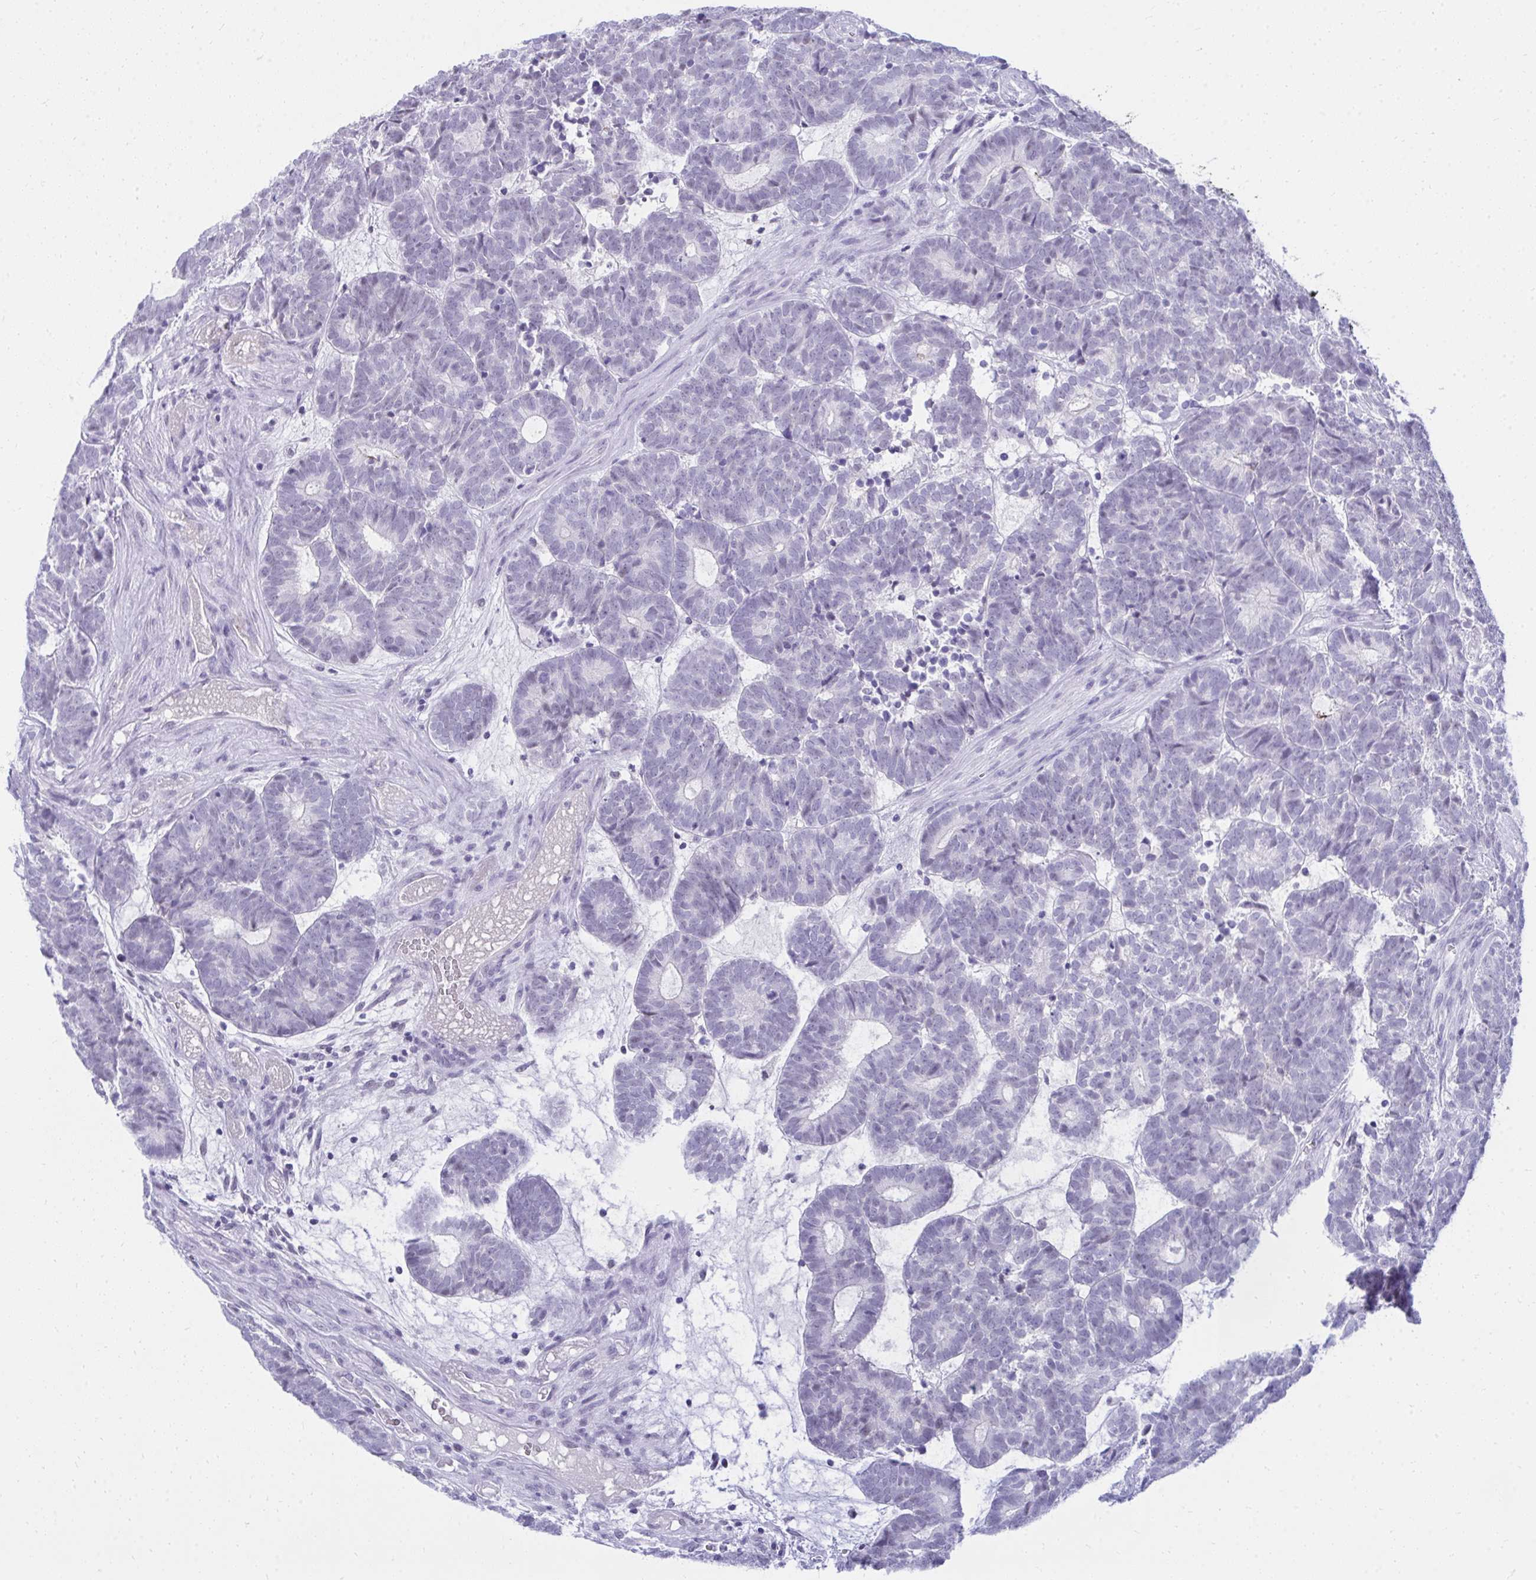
{"staining": {"intensity": "negative", "quantity": "none", "location": "none"}, "tissue": "head and neck cancer", "cell_type": "Tumor cells", "image_type": "cancer", "snomed": [{"axis": "morphology", "description": "Adenocarcinoma, NOS"}, {"axis": "topography", "description": "Head-Neck"}], "caption": "This histopathology image is of head and neck cancer (adenocarcinoma) stained with immunohistochemistry to label a protein in brown with the nuclei are counter-stained blue. There is no staining in tumor cells.", "gene": "OR5F1", "patient": {"sex": "female", "age": 81}}